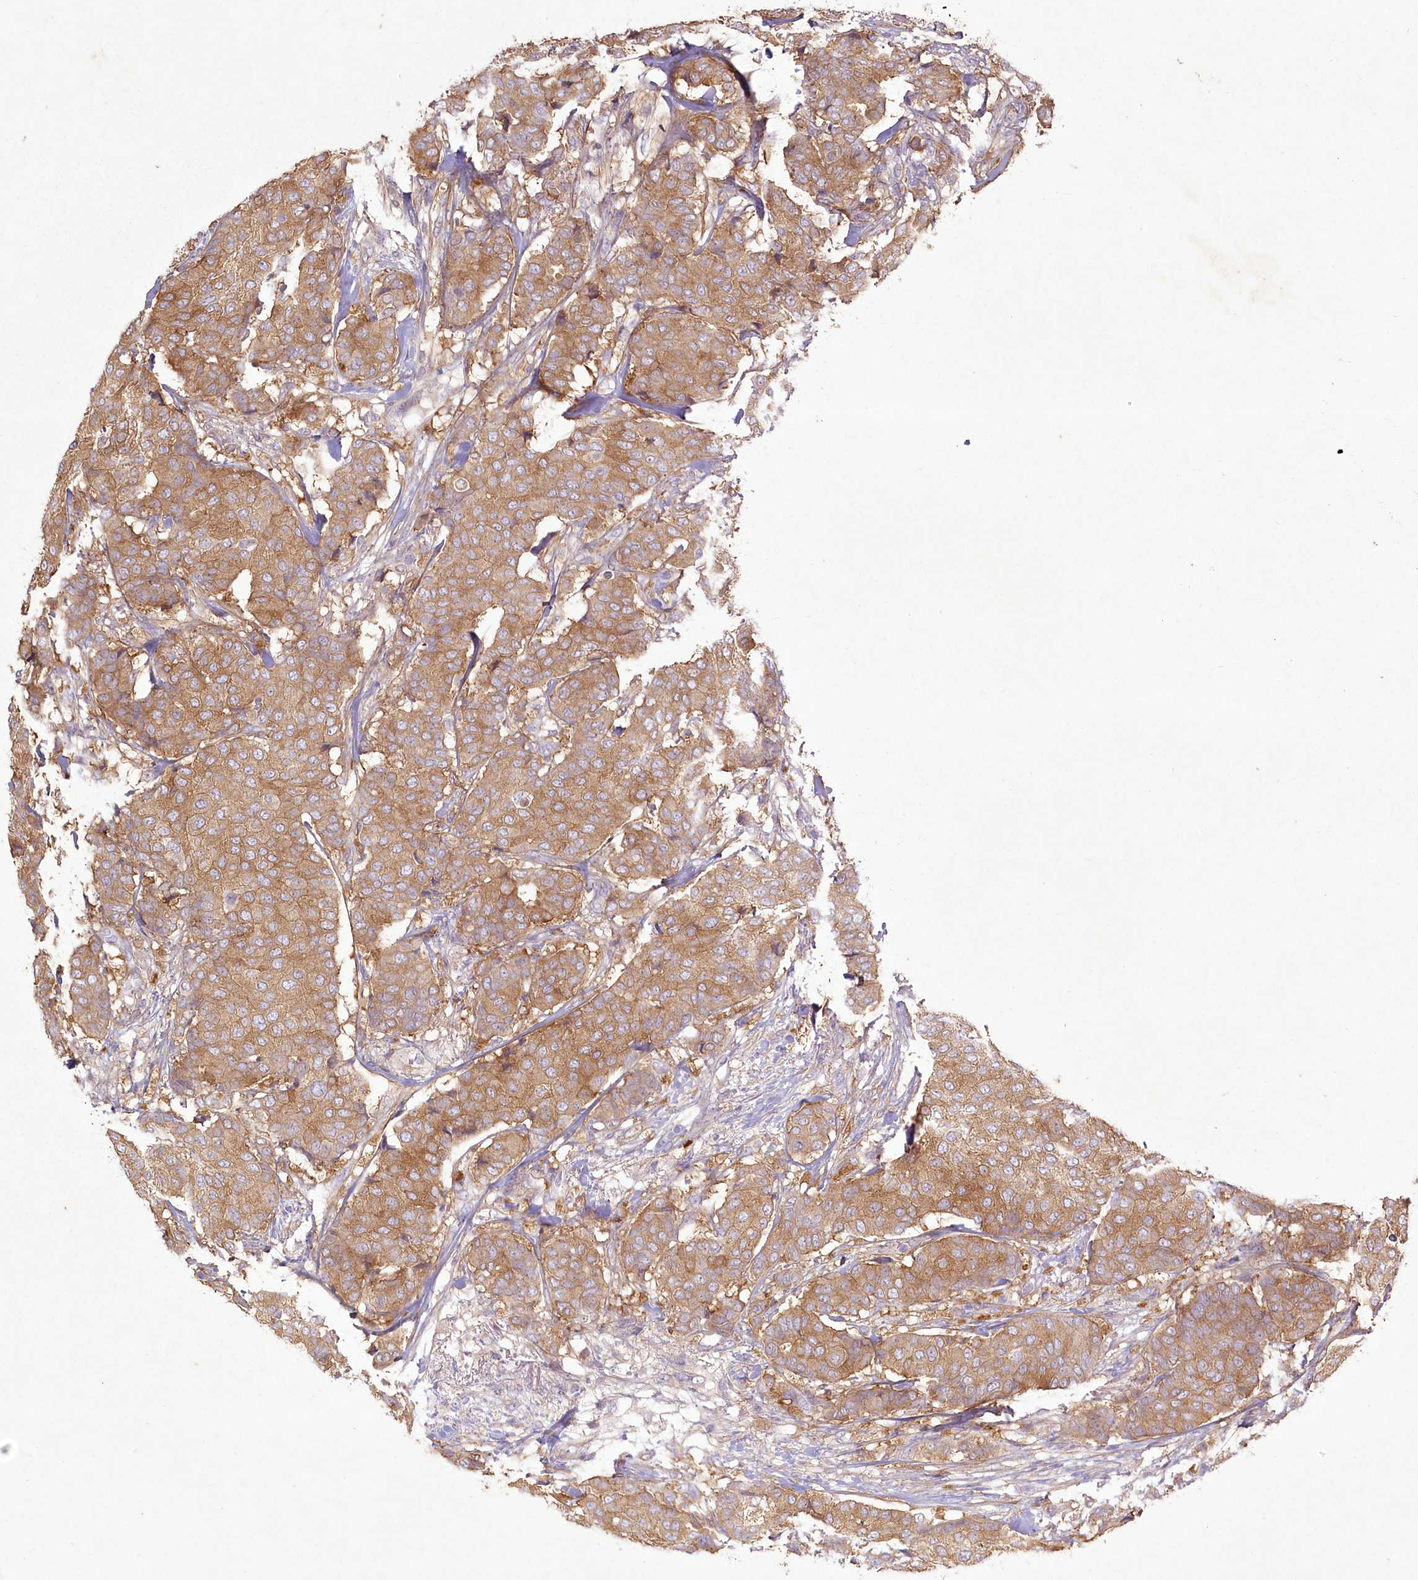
{"staining": {"intensity": "moderate", "quantity": ">75%", "location": "cytoplasmic/membranous"}, "tissue": "breast cancer", "cell_type": "Tumor cells", "image_type": "cancer", "snomed": [{"axis": "morphology", "description": "Duct carcinoma"}, {"axis": "topography", "description": "Breast"}], "caption": "Human breast intraductal carcinoma stained with a brown dye exhibits moderate cytoplasmic/membranous positive positivity in approximately >75% of tumor cells.", "gene": "INPP4B", "patient": {"sex": "female", "age": 75}}